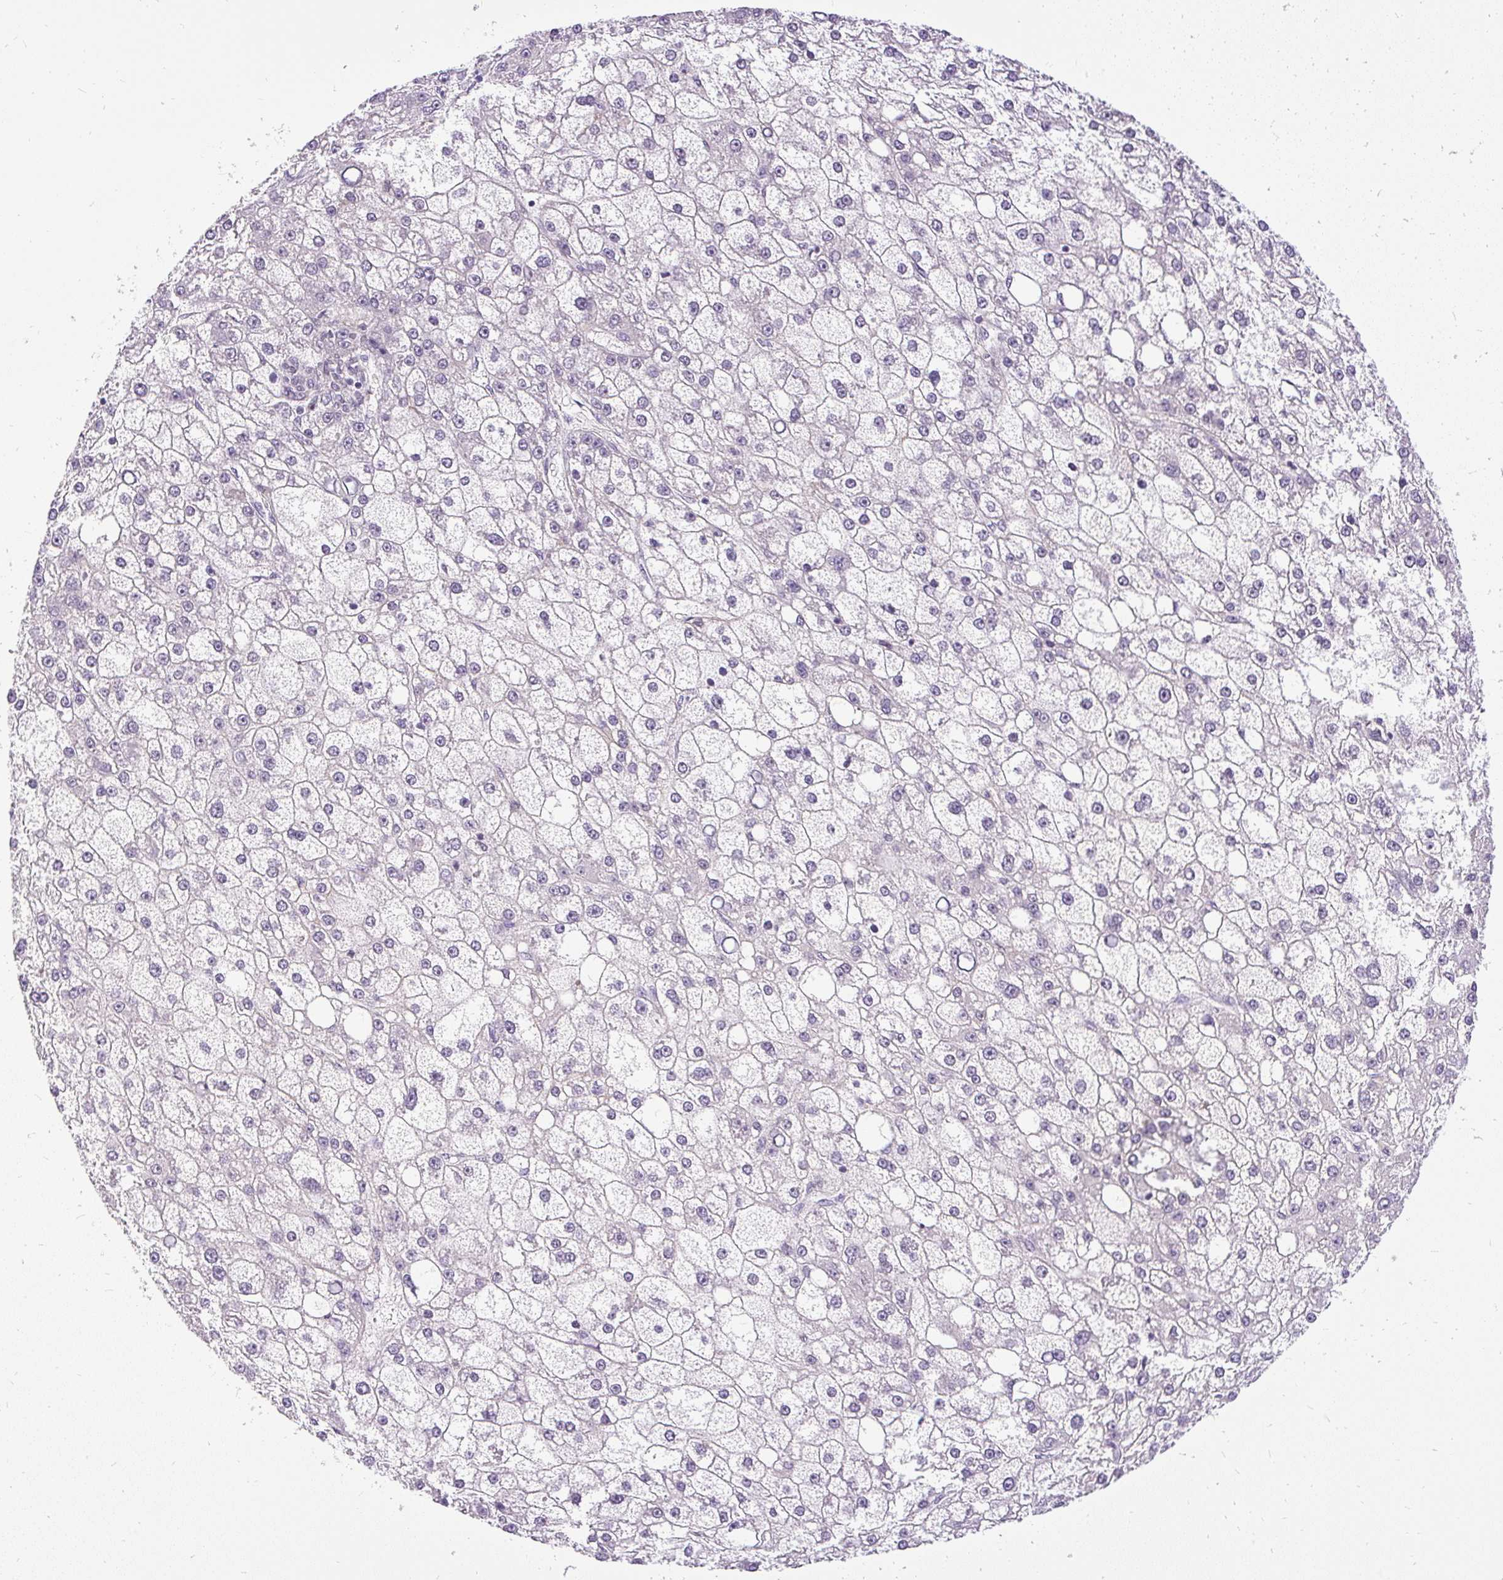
{"staining": {"intensity": "negative", "quantity": "none", "location": "none"}, "tissue": "liver cancer", "cell_type": "Tumor cells", "image_type": "cancer", "snomed": [{"axis": "morphology", "description": "Carcinoma, Hepatocellular, NOS"}, {"axis": "topography", "description": "Liver"}], "caption": "The micrograph demonstrates no staining of tumor cells in liver cancer.", "gene": "FAM117B", "patient": {"sex": "male", "age": 67}}